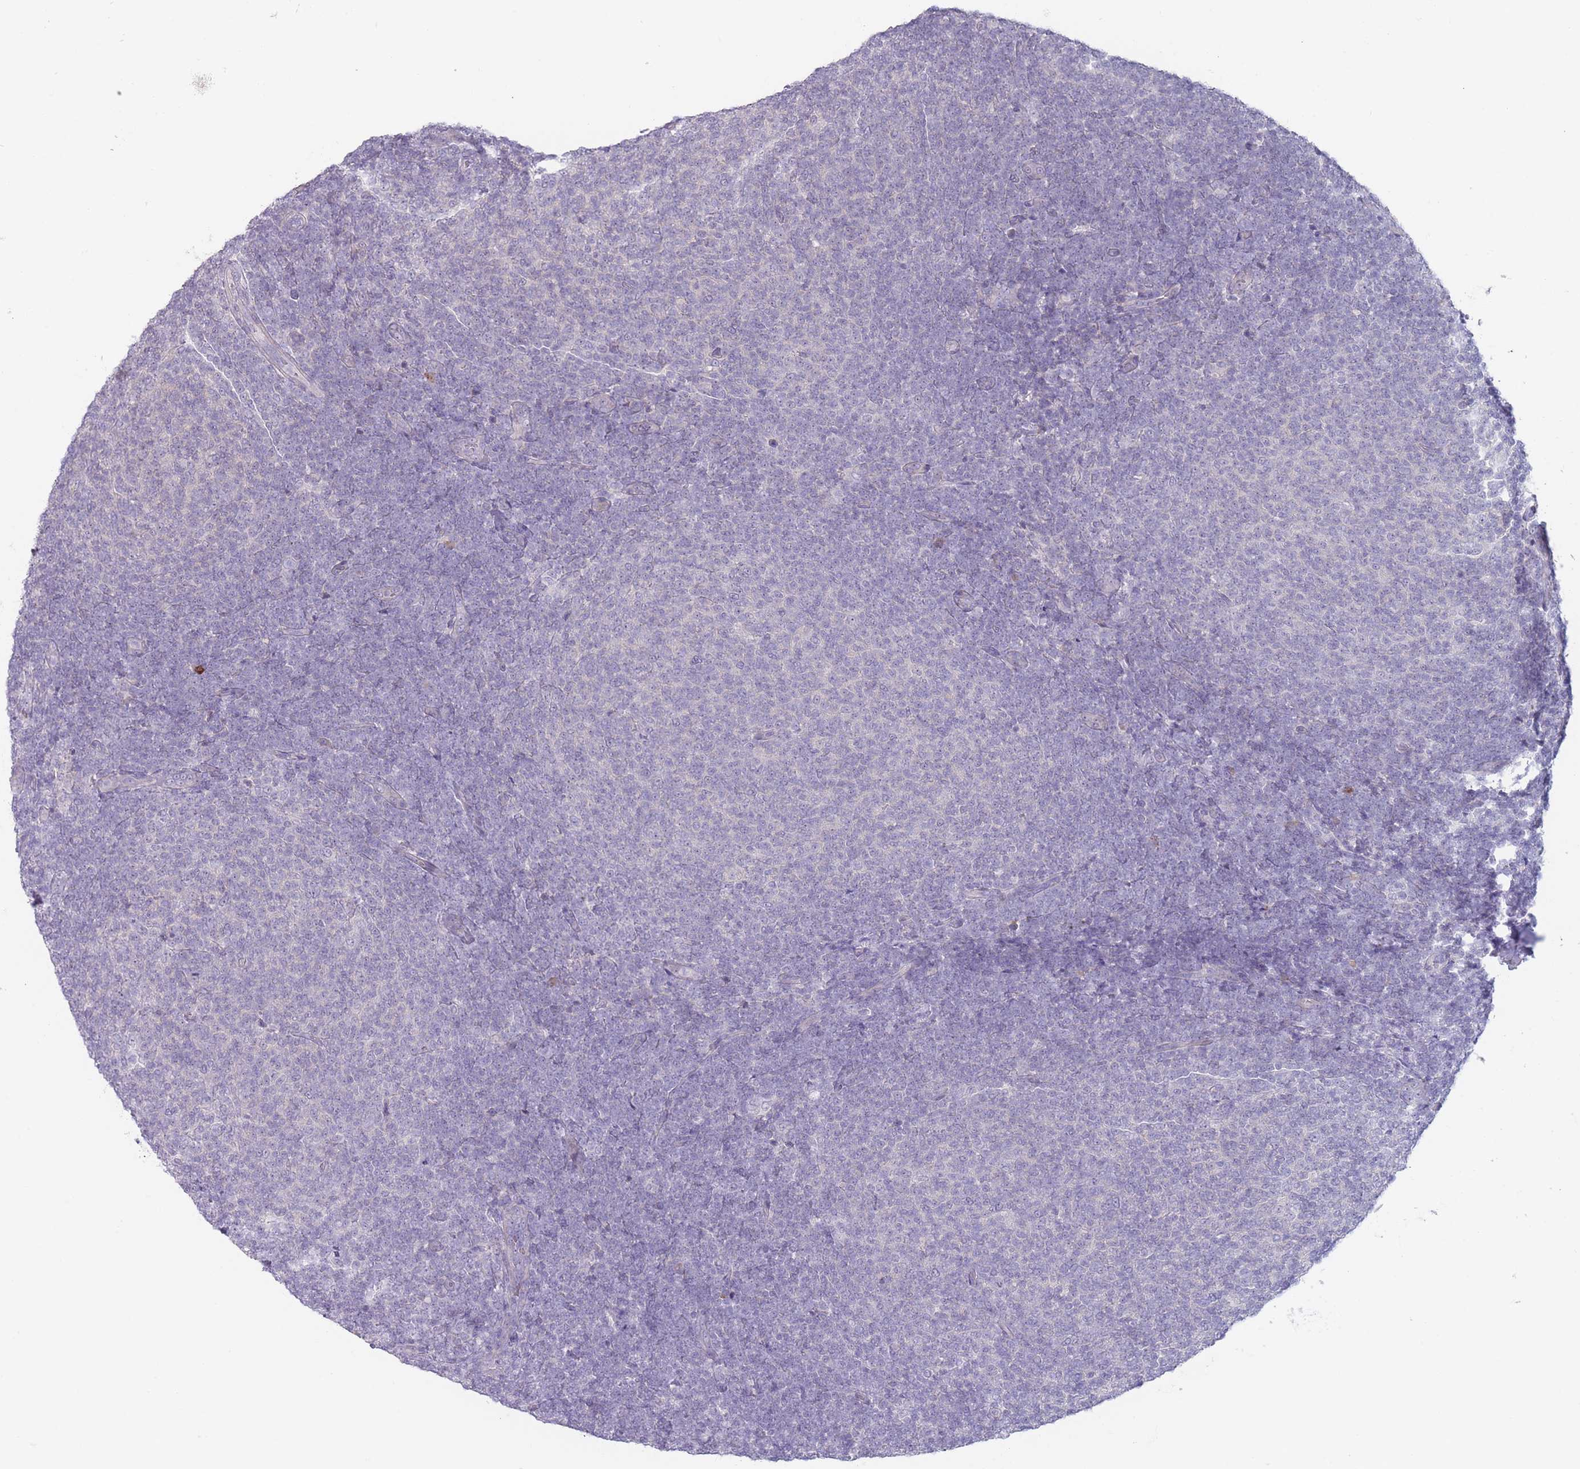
{"staining": {"intensity": "negative", "quantity": "none", "location": "none"}, "tissue": "lymphoma", "cell_type": "Tumor cells", "image_type": "cancer", "snomed": [{"axis": "morphology", "description": "Malignant lymphoma, non-Hodgkin's type, Low grade"}, {"axis": "topography", "description": "Lymph node"}], "caption": "High power microscopy photomicrograph of an immunohistochemistry micrograph of malignant lymphoma, non-Hodgkin's type (low-grade), revealing no significant staining in tumor cells.", "gene": "PAIP2B", "patient": {"sex": "male", "age": 66}}